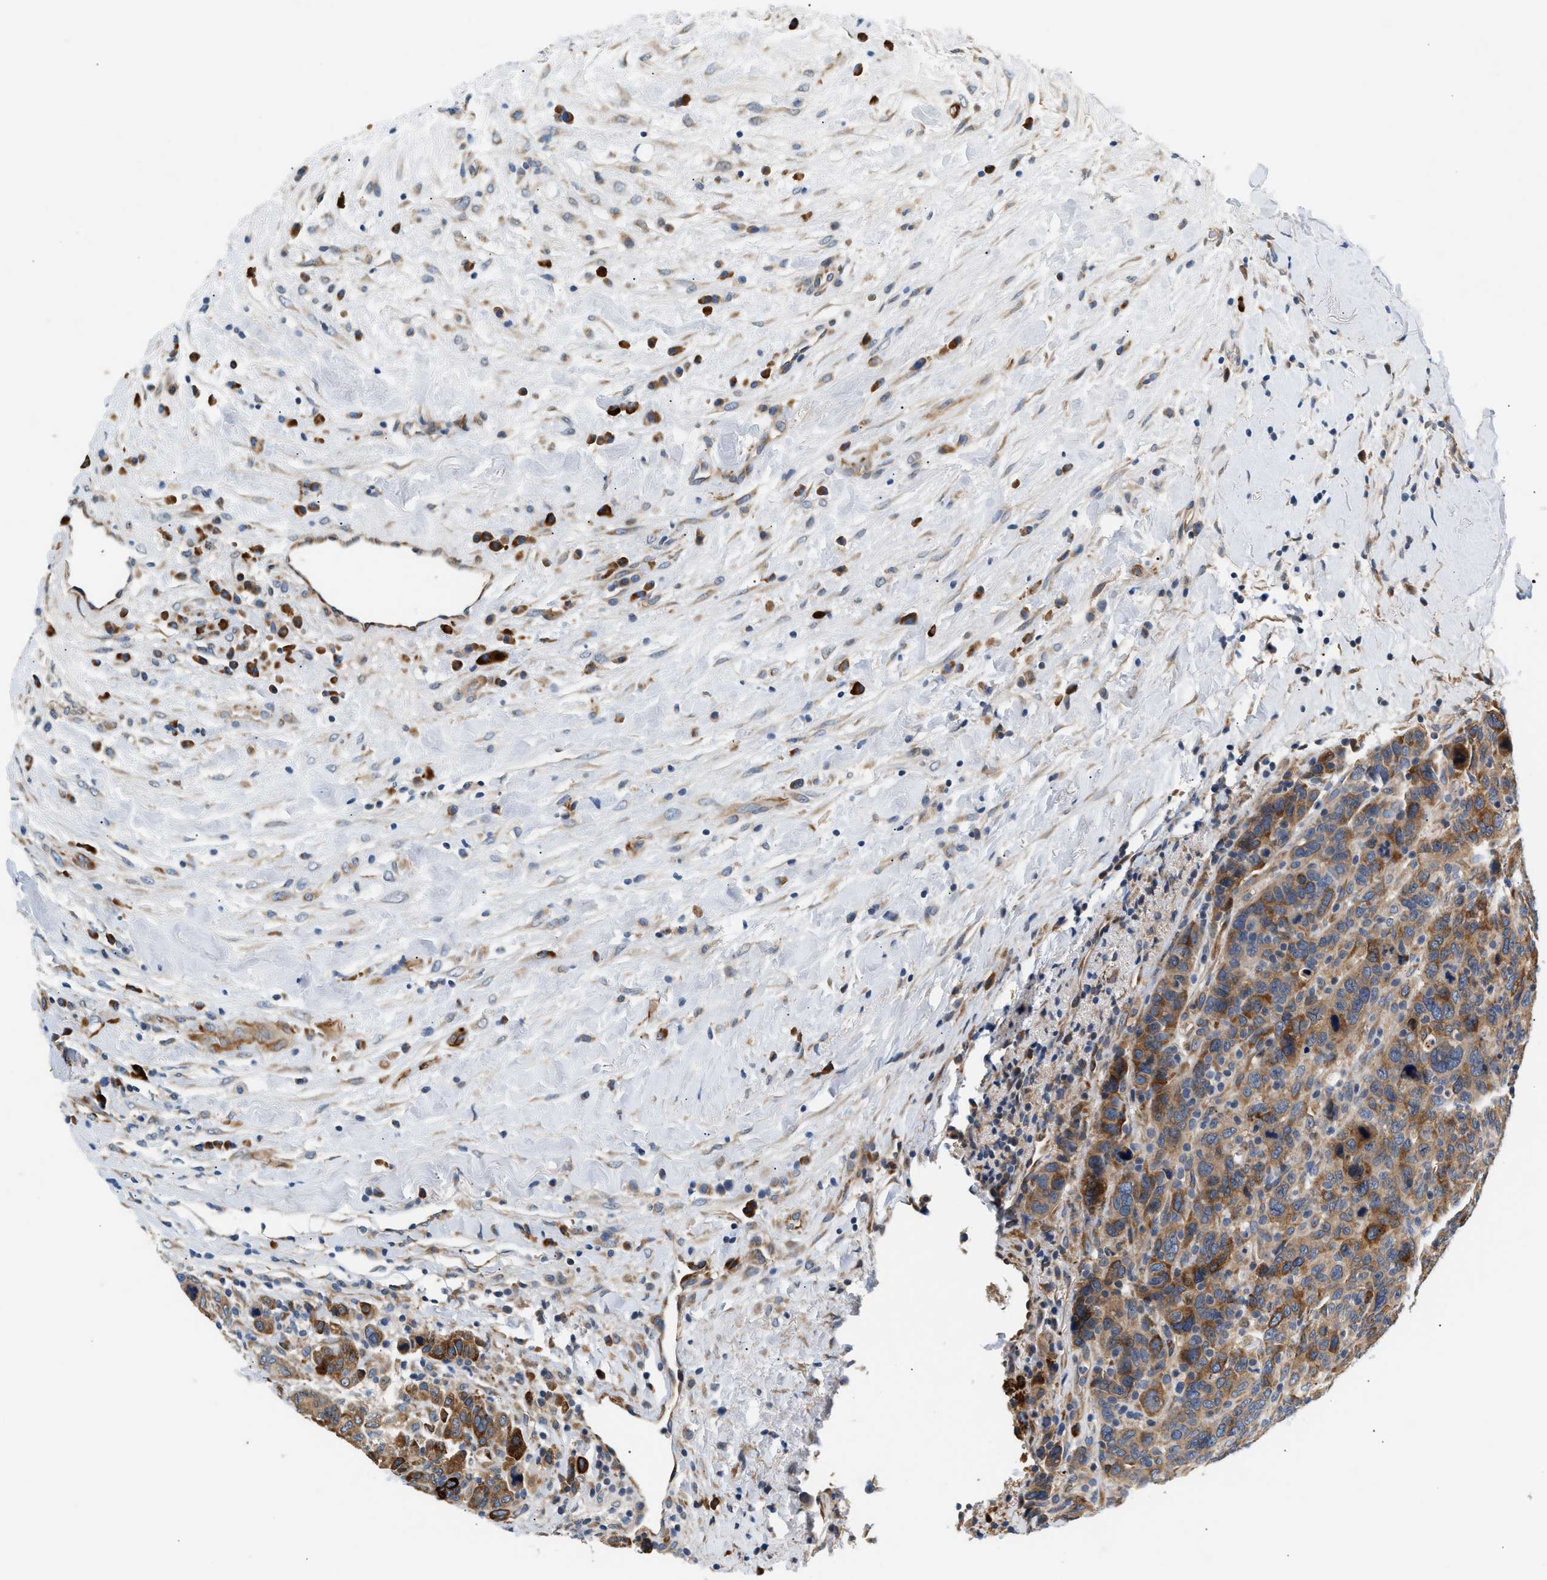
{"staining": {"intensity": "moderate", "quantity": ">75%", "location": "cytoplasmic/membranous"}, "tissue": "breast cancer", "cell_type": "Tumor cells", "image_type": "cancer", "snomed": [{"axis": "morphology", "description": "Duct carcinoma"}, {"axis": "topography", "description": "Breast"}], "caption": "A photomicrograph of breast cancer (invasive ductal carcinoma) stained for a protein demonstrates moderate cytoplasmic/membranous brown staining in tumor cells.", "gene": "IFT74", "patient": {"sex": "female", "age": 37}}